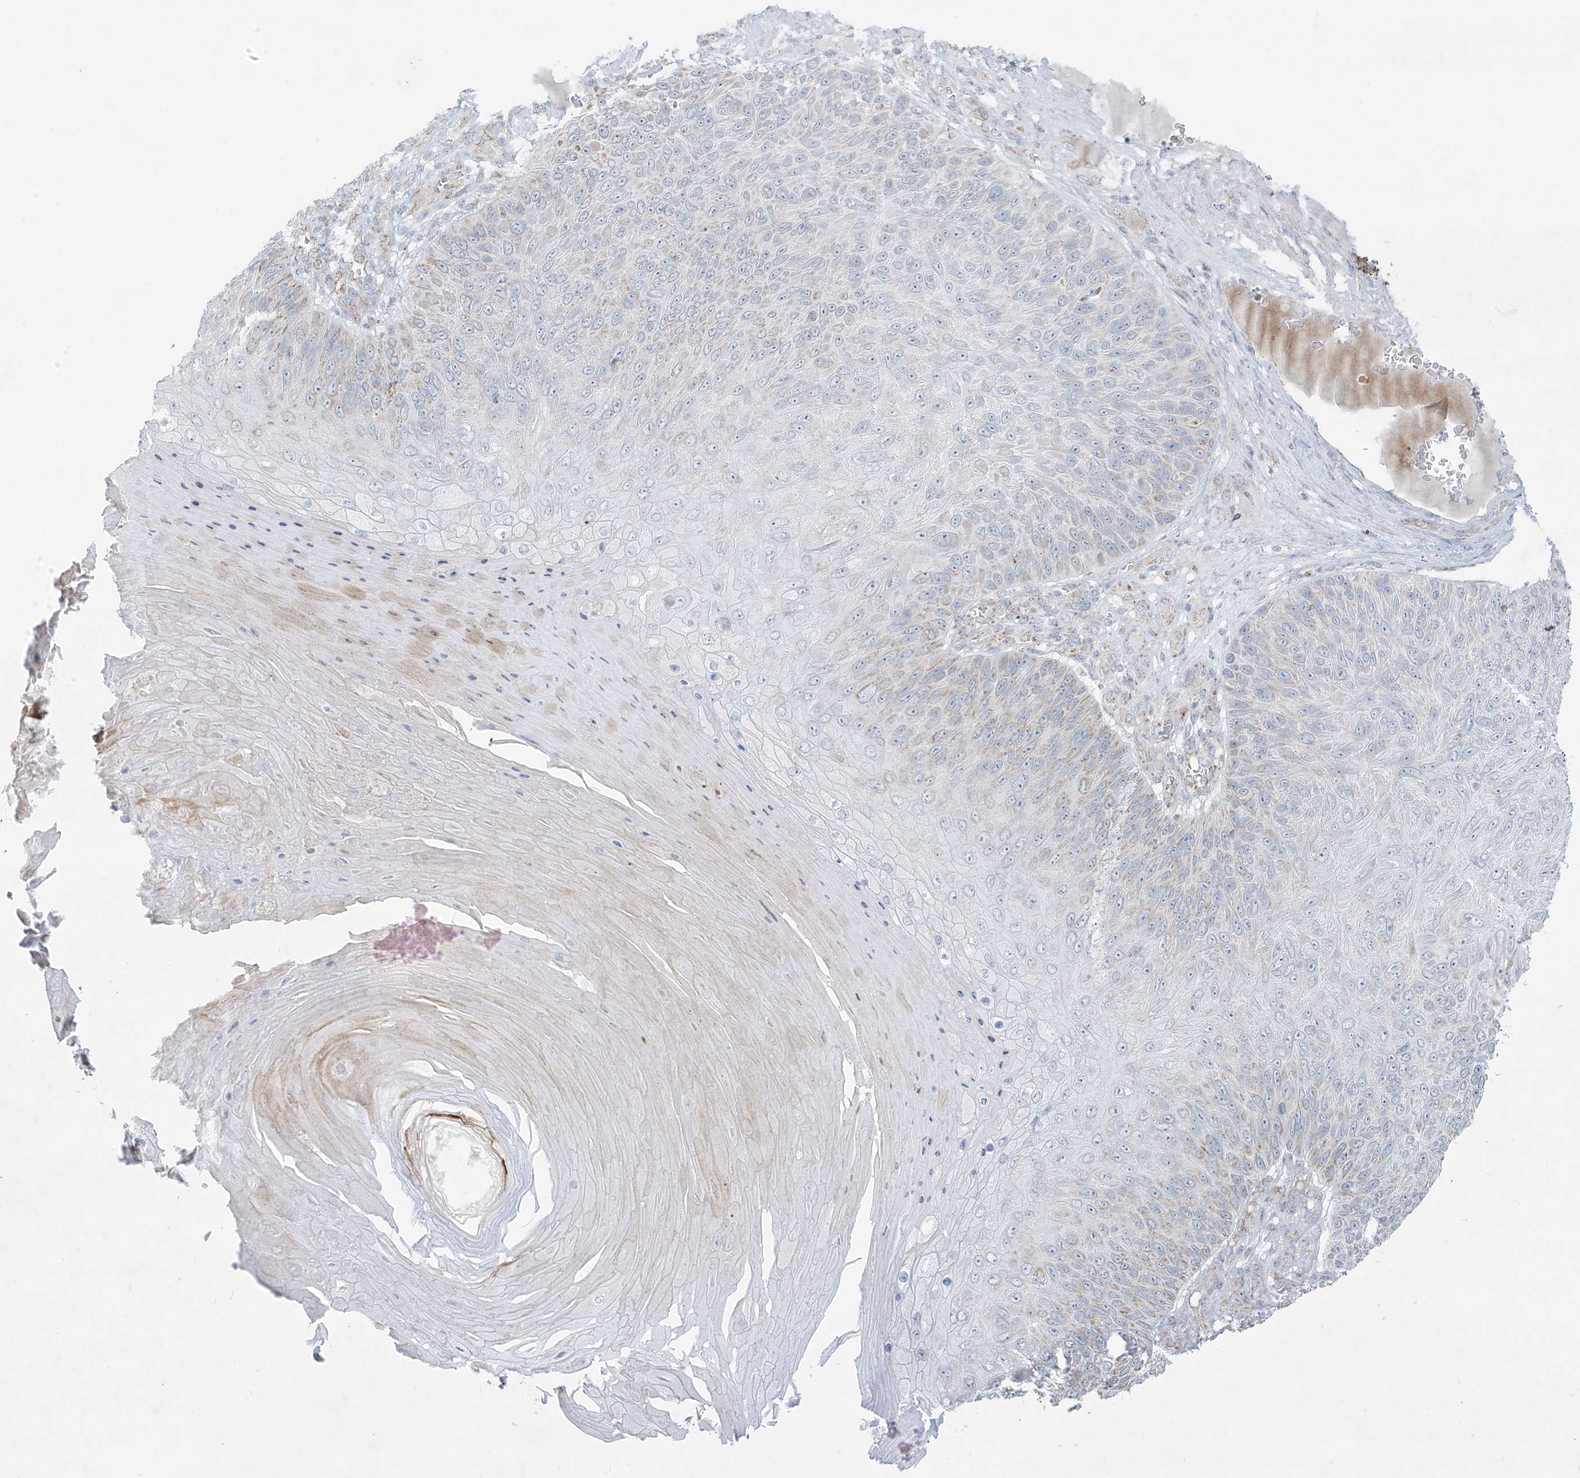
{"staining": {"intensity": "weak", "quantity": "<25%", "location": "cytoplasmic/membranous"}, "tissue": "skin cancer", "cell_type": "Tumor cells", "image_type": "cancer", "snomed": [{"axis": "morphology", "description": "Squamous cell carcinoma, NOS"}, {"axis": "topography", "description": "Skin"}], "caption": "This image is of skin cancer (squamous cell carcinoma) stained with immunohistochemistry to label a protein in brown with the nuclei are counter-stained blue. There is no positivity in tumor cells. (DAB (3,3'-diaminobenzidine) immunohistochemistry visualized using brightfield microscopy, high magnification).", "gene": "SMDT1", "patient": {"sex": "female", "age": 88}}